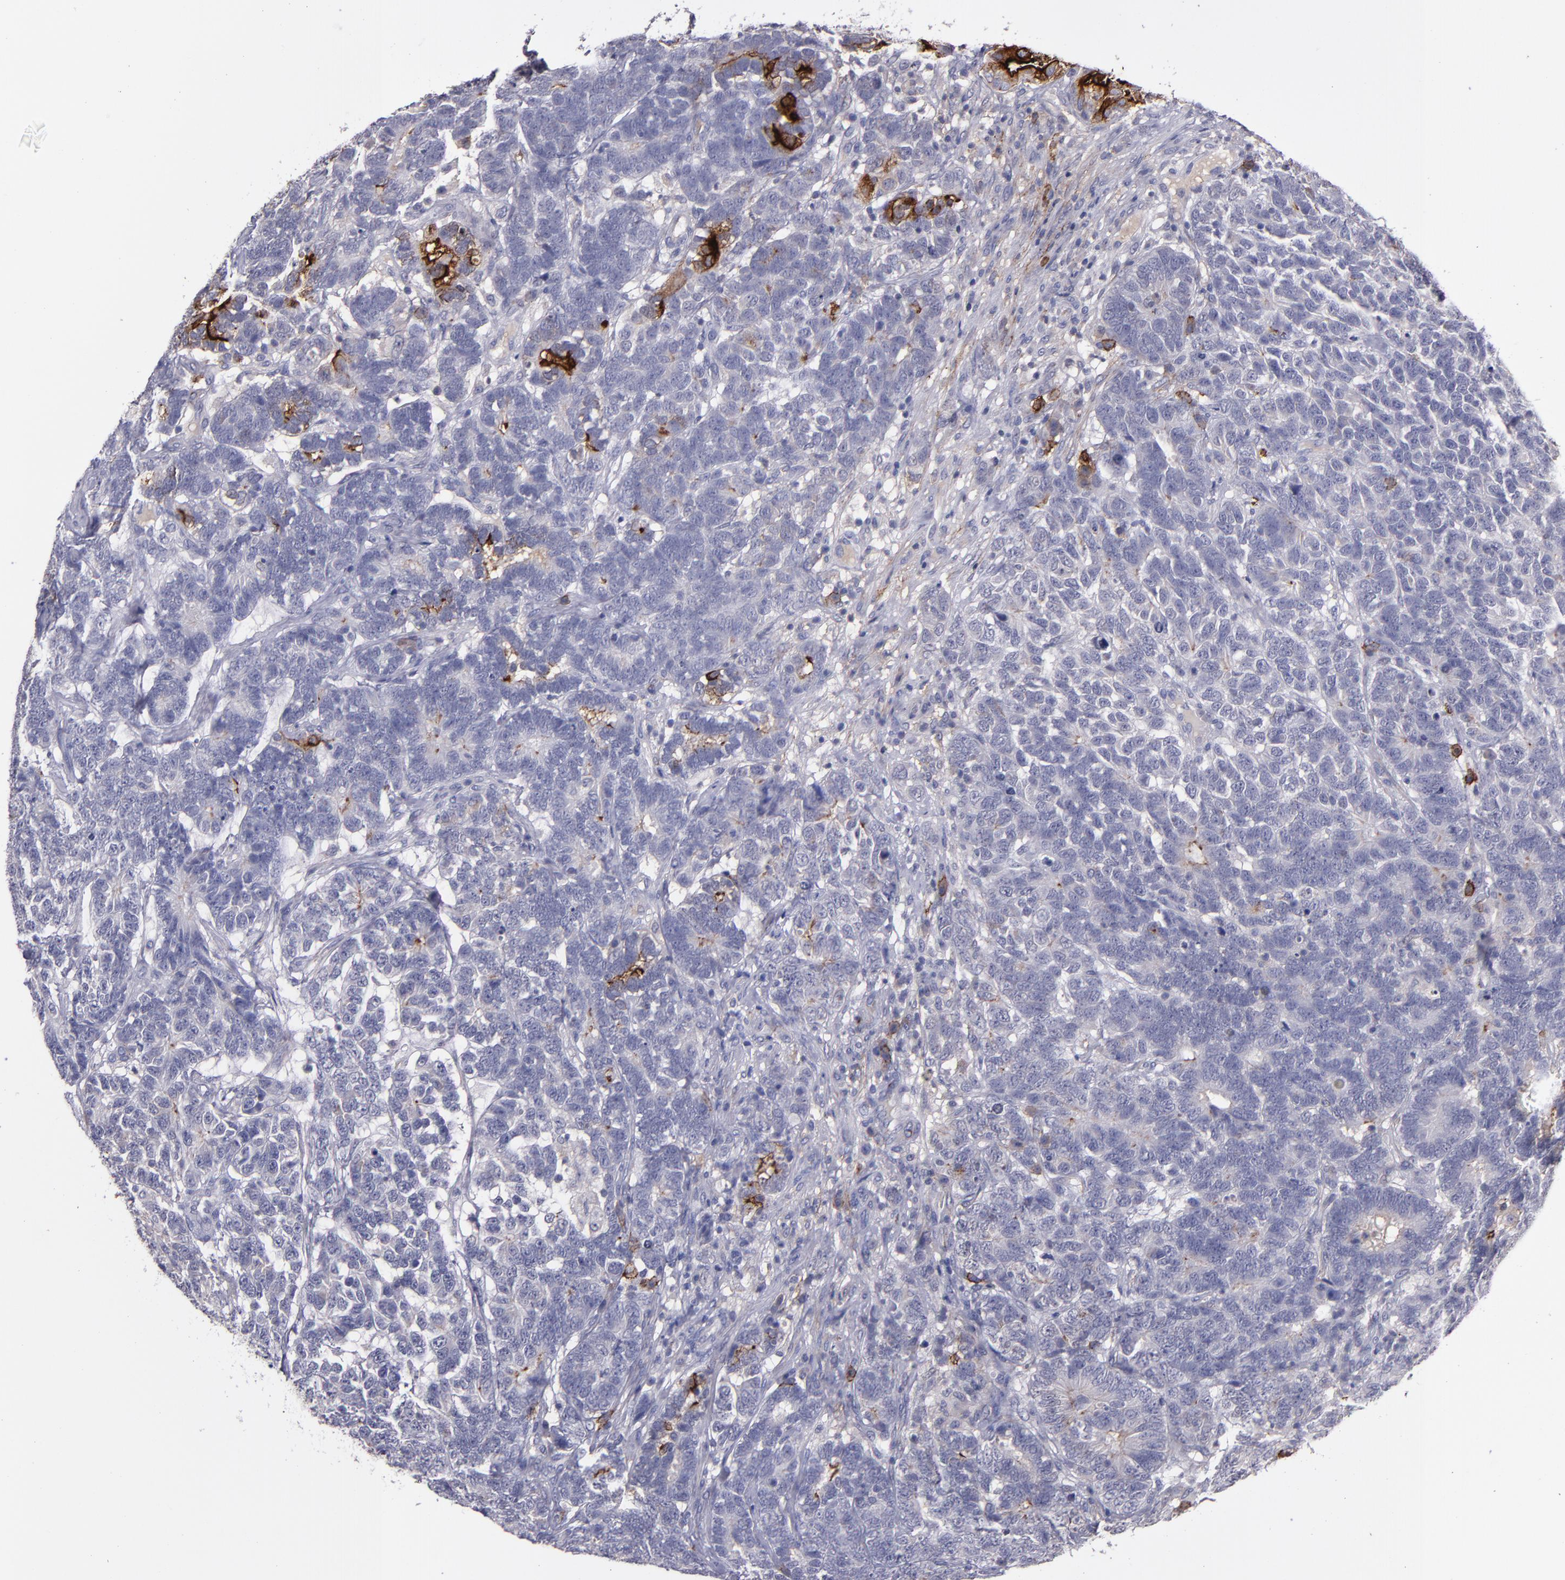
{"staining": {"intensity": "moderate", "quantity": "<25%", "location": "cytoplasmic/membranous"}, "tissue": "testis cancer", "cell_type": "Tumor cells", "image_type": "cancer", "snomed": [{"axis": "morphology", "description": "Carcinoma, Embryonal, NOS"}, {"axis": "topography", "description": "Testis"}], "caption": "Immunohistochemistry histopathology image of neoplastic tissue: testis embryonal carcinoma stained using immunohistochemistry demonstrates low levels of moderate protein expression localized specifically in the cytoplasmic/membranous of tumor cells, appearing as a cytoplasmic/membranous brown color.", "gene": "MFGE8", "patient": {"sex": "male", "age": 26}}